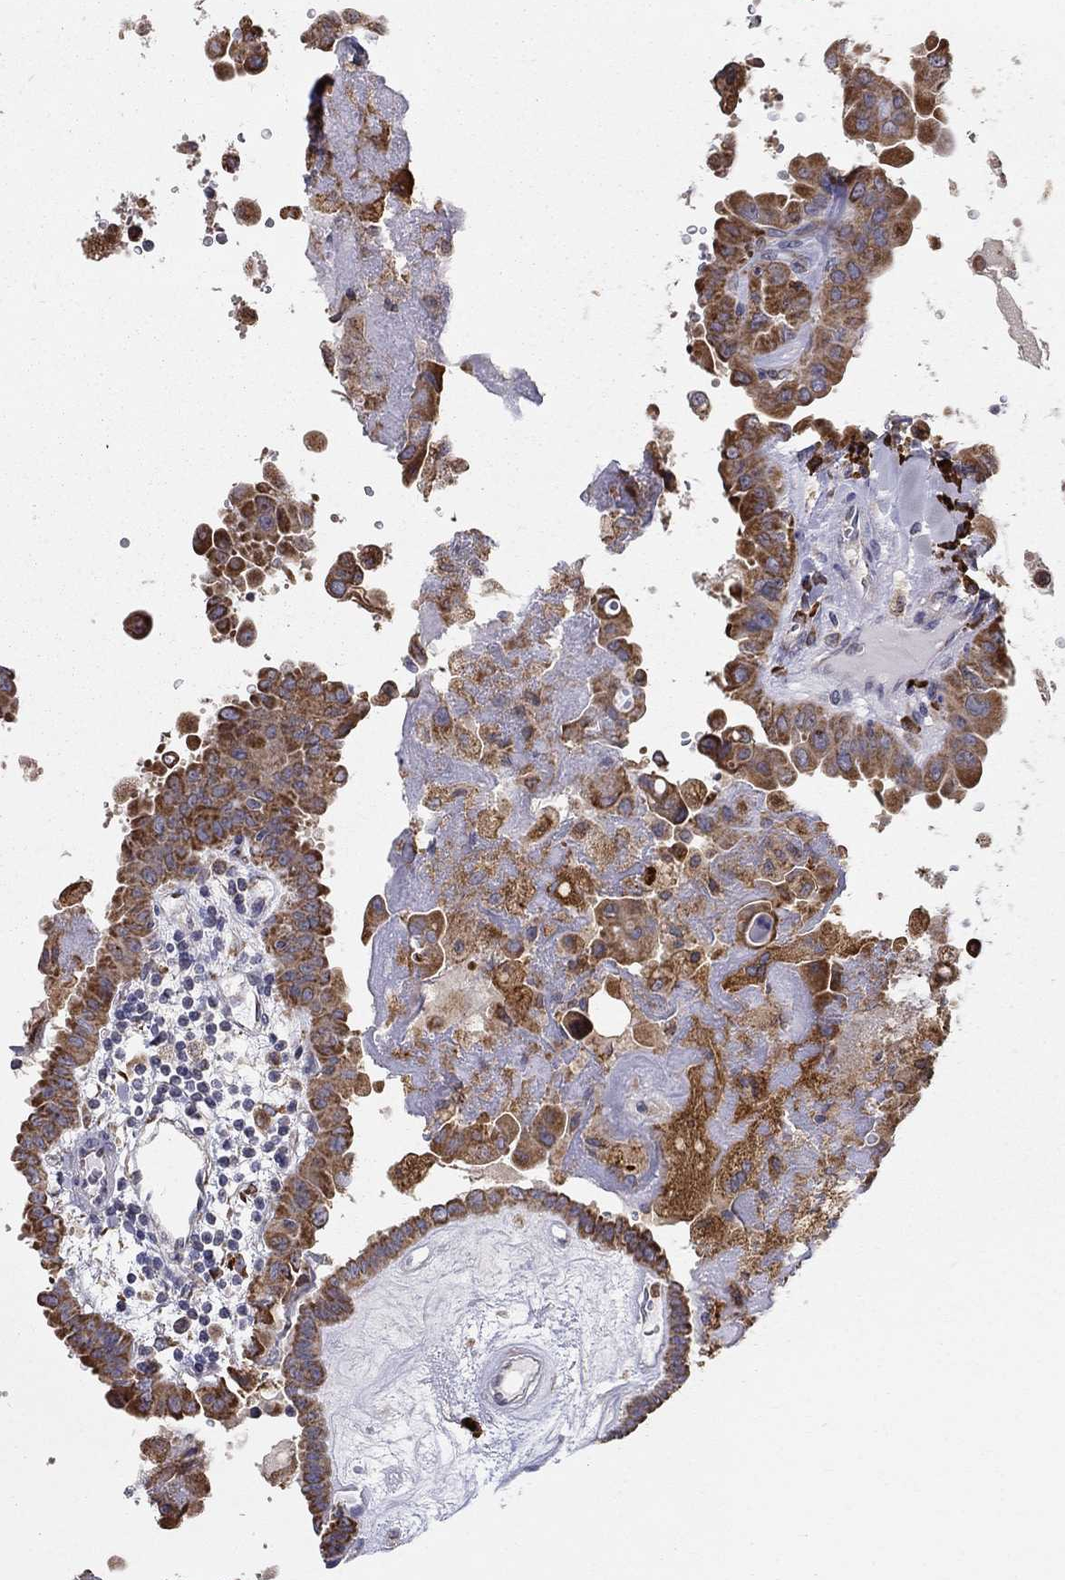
{"staining": {"intensity": "strong", "quantity": ">75%", "location": "cytoplasmic/membranous"}, "tissue": "thyroid cancer", "cell_type": "Tumor cells", "image_type": "cancer", "snomed": [{"axis": "morphology", "description": "Papillary adenocarcinoma, NOS"}, {"axis": "topography", "description": "Thyroid gland"}], "caption": "This image exhibits papillary adenocarcinoma (thyroid) stained with IHC to label a protein in brown. The cytoplasmic/membranous of tumor cells show strong positivity for the protein. Nuclei are counter-stained blue.", "gene": "PRDX4", "patient": {"sex": "female", "age": 37}}